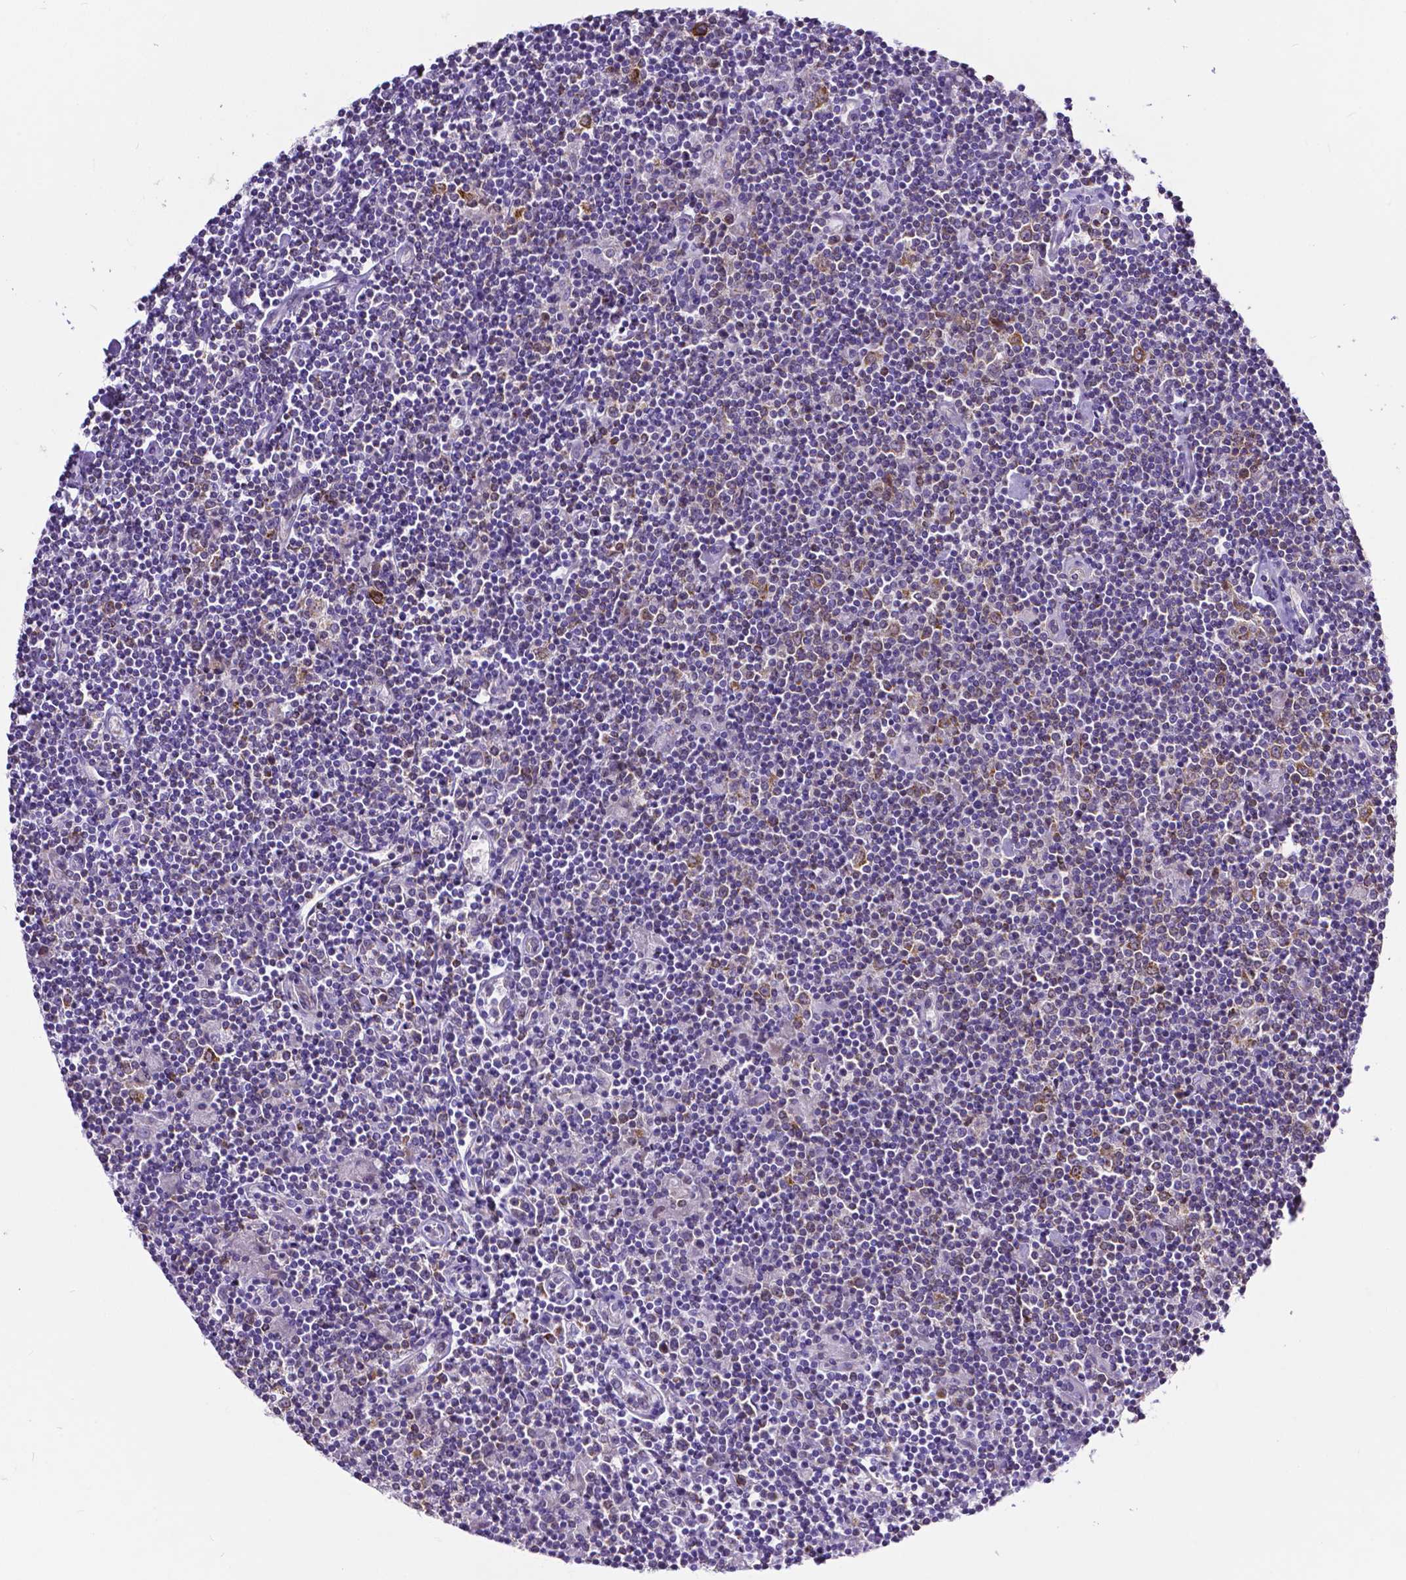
{"staining": {"intensity": "strong", "quantity": "<25%", "location": "cytoplasmic/membranous"}, "tissue": "lymphoma", "cell_type": "Tumor cells", "image_type": "cancer", "snomed": [{"axis": "morphology", "description": "Hodgkin's disease, NOS"}, {"axis": "topography", "description": "Lymph node"}], "caption": "Human lymphoma stained with a protein marker displays strong staining in tumor cells.", "gene": "MCL1", "patient": {"sex": "male", "age": 40}}